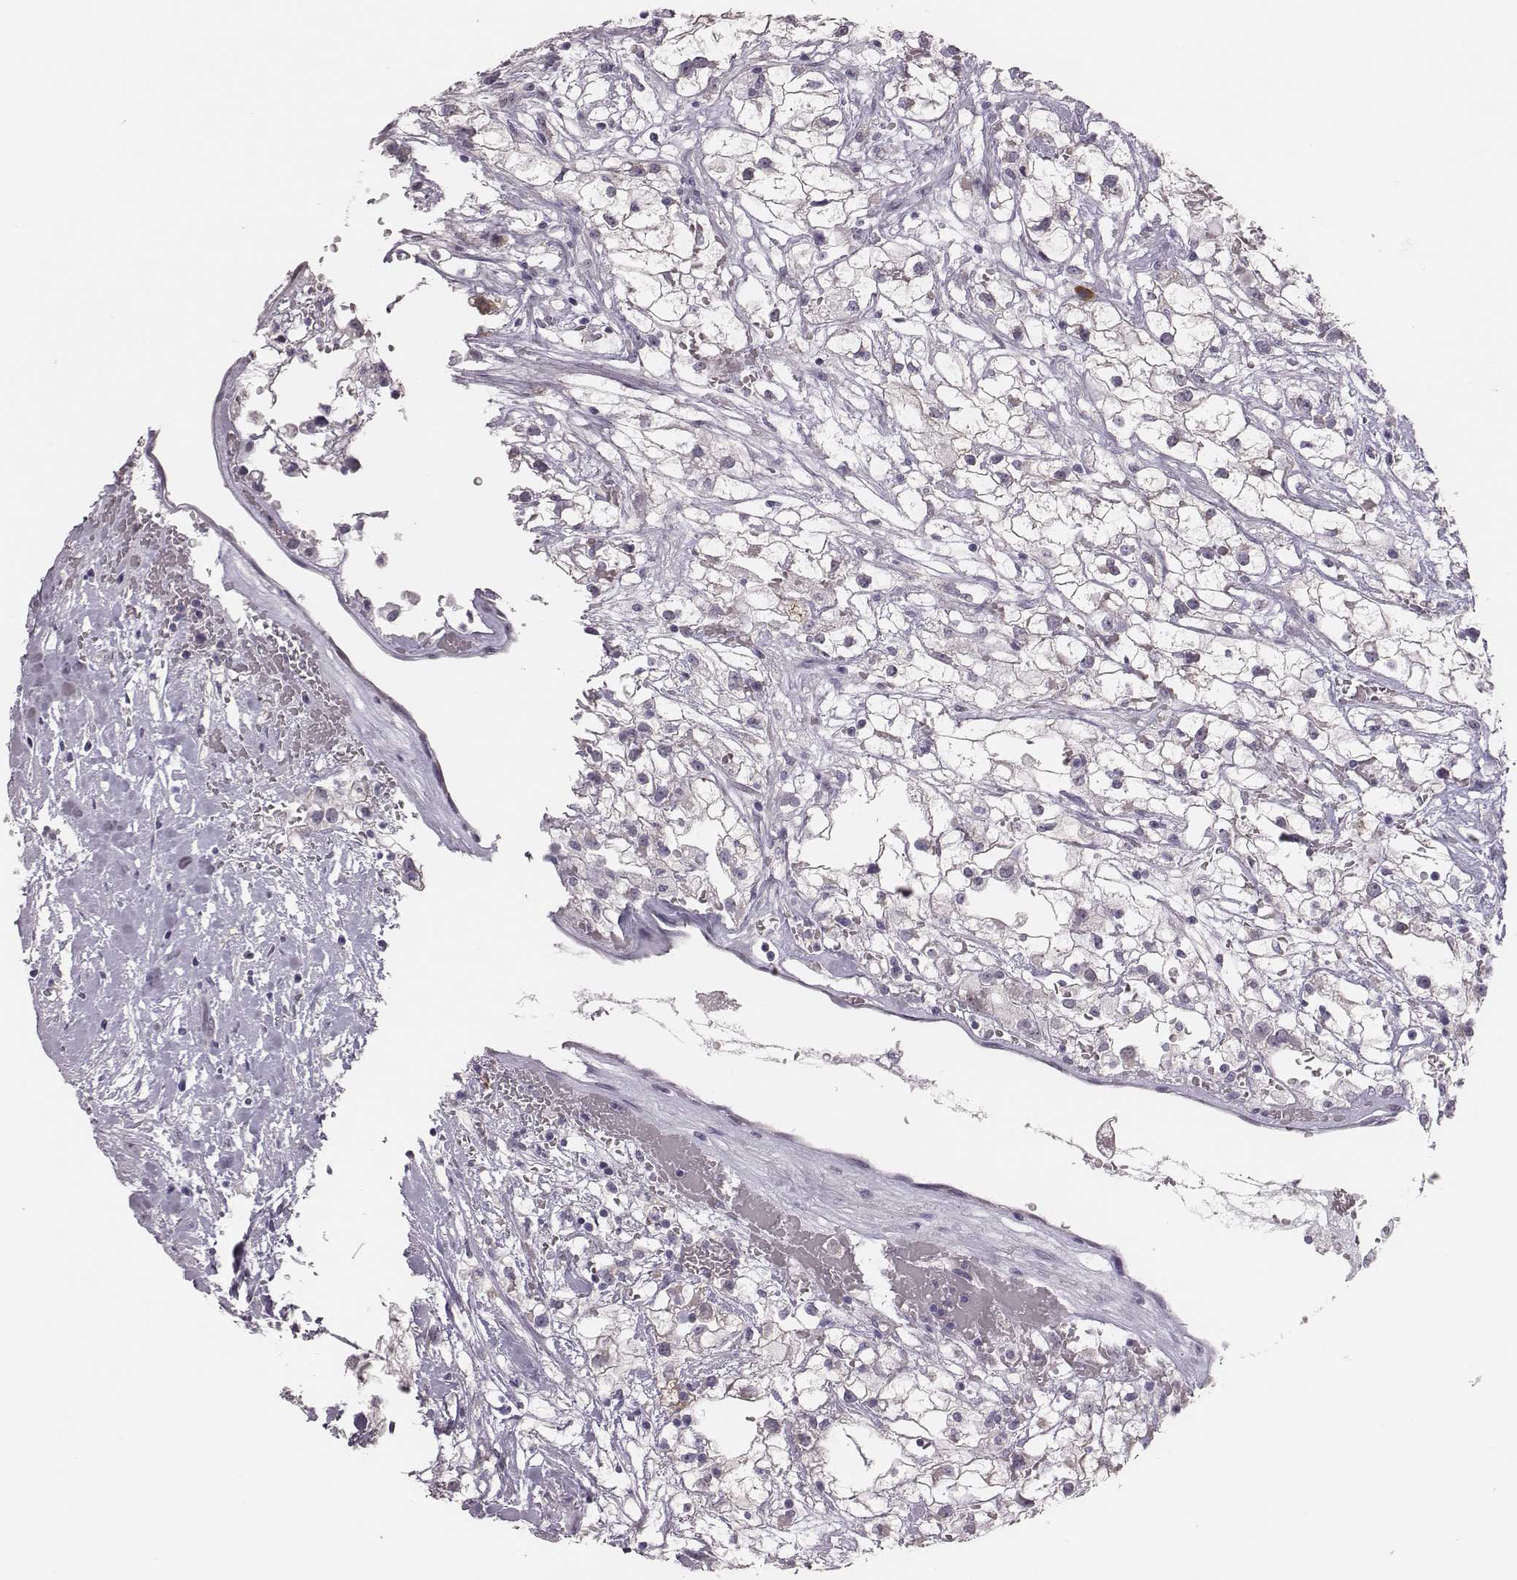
{"staining": {"intensity": "negative", "quantity": "none", "location": "none"}, "tissue": "renal cancer", "cell_type": "Tumor cells", "image_type": "cancer", "snomed": [{"axis": "morphology", "description": "Adenocarcinoma, NOS"}, {"axis": "topography", "description": "Kidney"}], "caption": "High power microscopy histopathology image of an immunohistochemistry image of renal cancer (adenocarcinoma), revealing no significant positivity in tumor cells.", "gene": "PBK", "patient": {"sex": "male", "age": 59}}